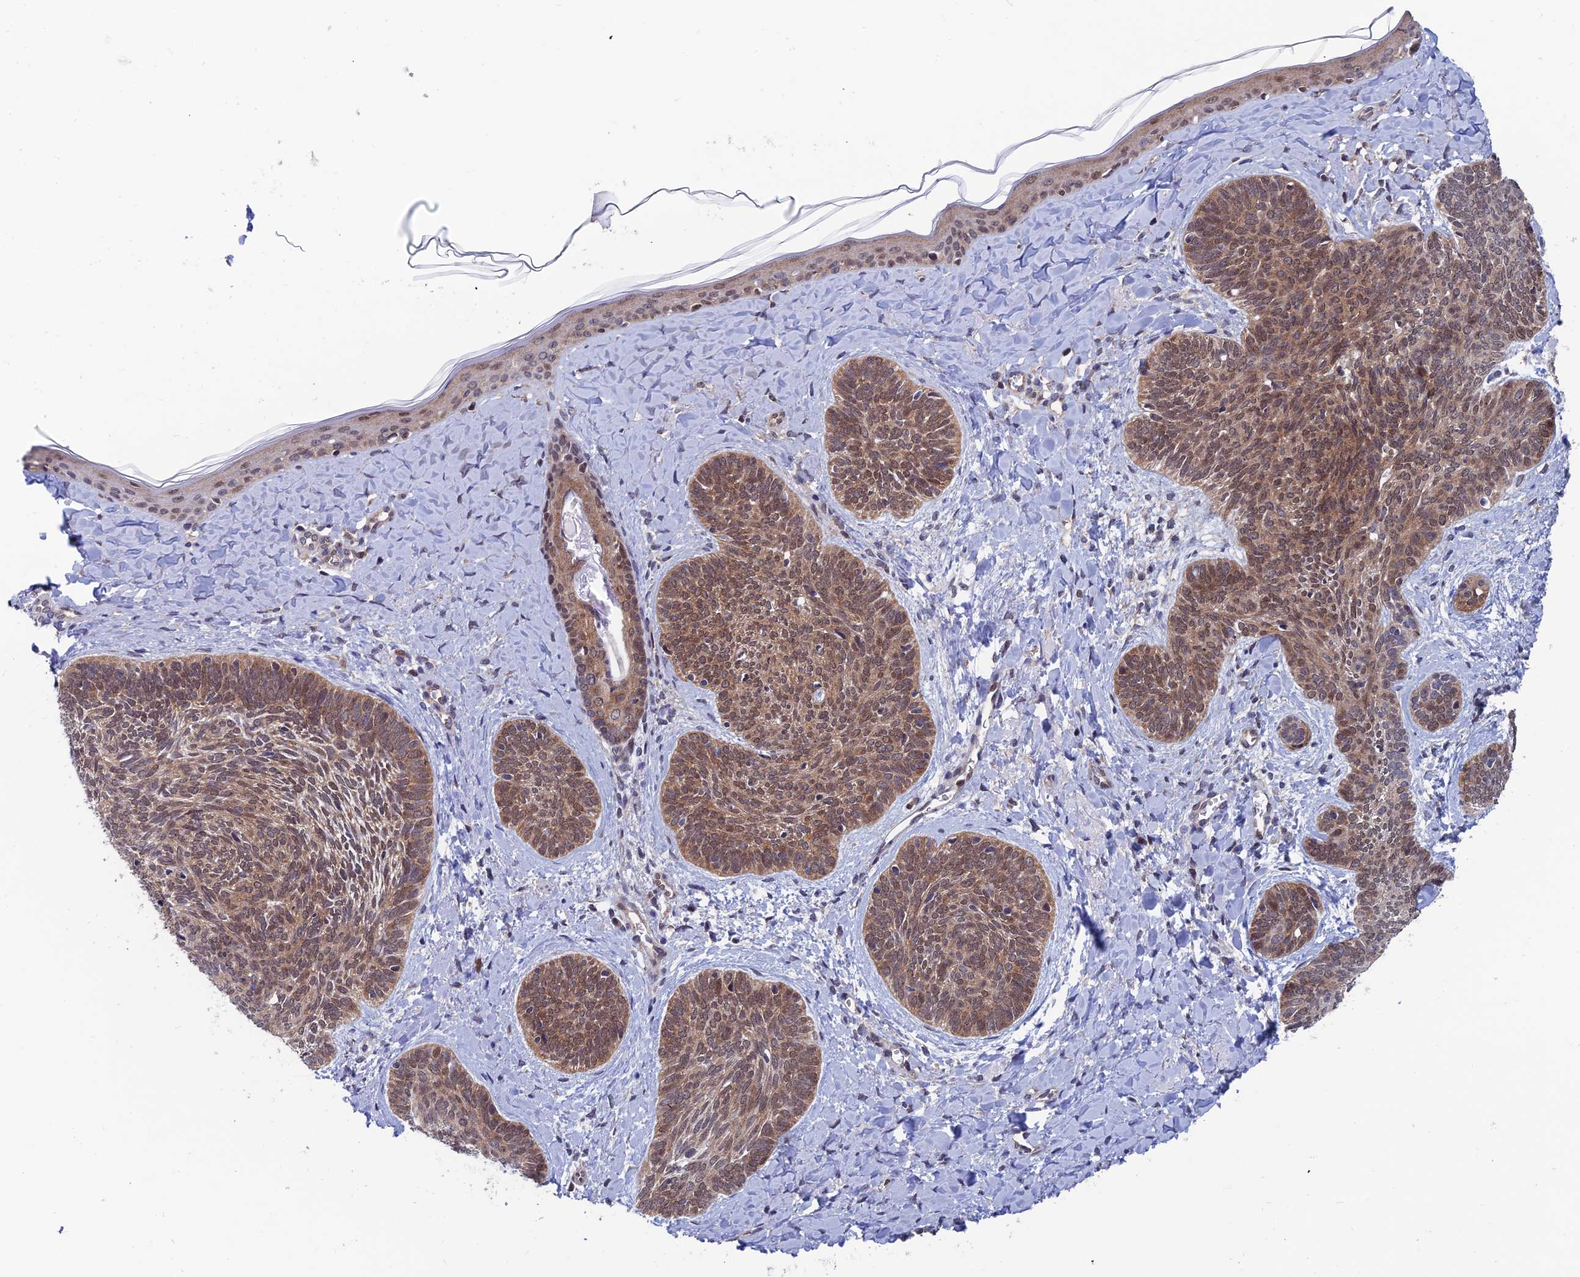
{"staining": {"intensity": "moderate", "quantity": ">75%", "location": "cytoplasmic/membranous,nuclear"}, "tissue": "skin cancer", "cell_type": "Tumor cells", "image_type": "cancer", "snomed": [{"axis": "morphology", "description": "Basal cell carcinoma"}, {"axis": "topography", "description": "Skin"}], "caption": "This histopathology image demonstrates IHC staining of human basal cell carcinoma (skin), with medium moderate cytoplasmic/membranous and nuclear positivity in approximately >75% of tumor cells.", "gene": "IGBP1", "patient": {"sex": "female", "age": 81}}